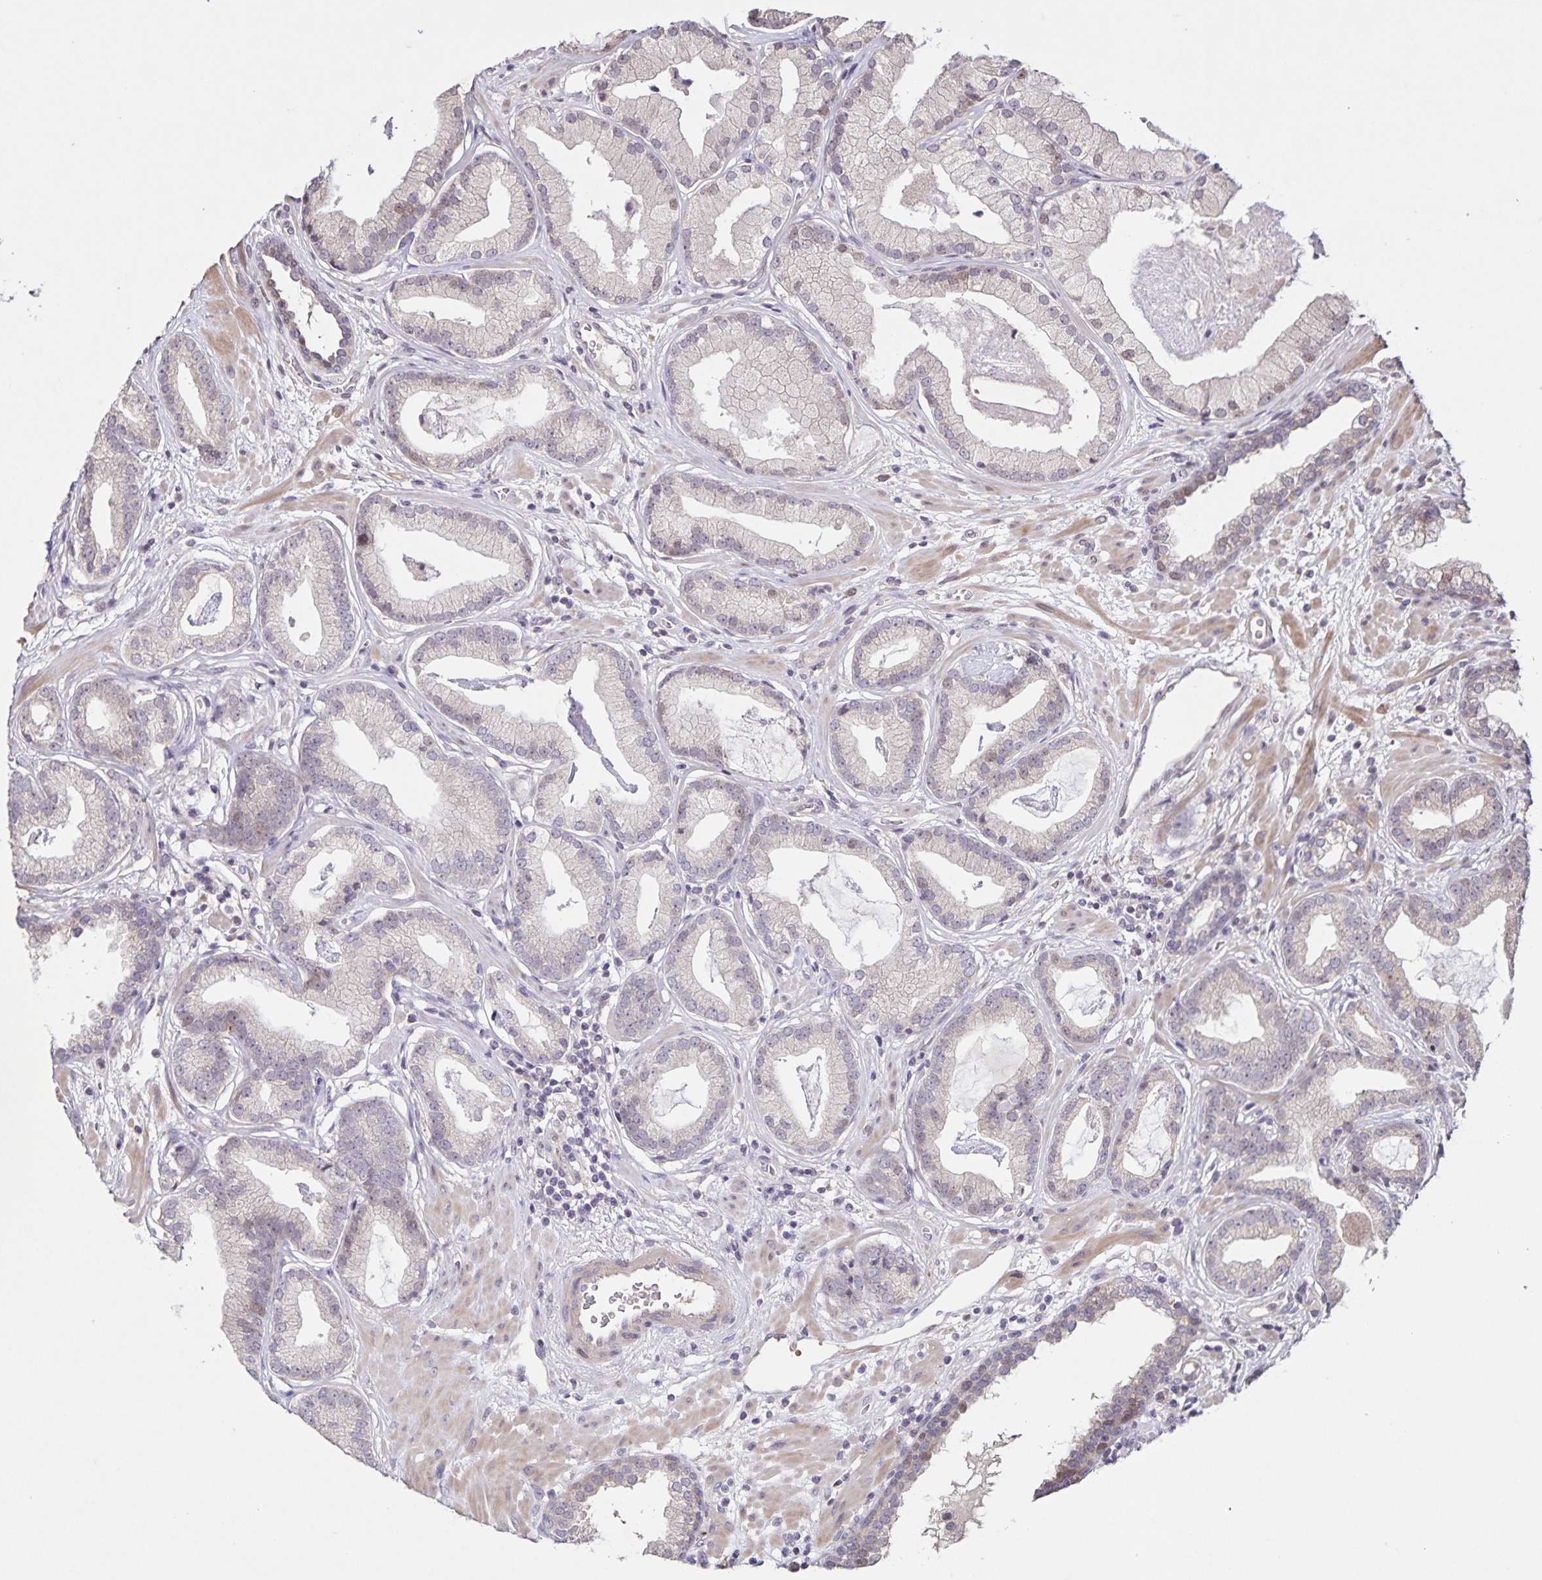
{"staining": {"intensity": "moderate", "quantity": "<25%", "location": "nuclear"}, "tissue": "prostate cancer", "cell_type": "Tumor cells", "image_type": "cancer", "snomed": [{"axis": "morphology", "description": "Adenocarcinoma, Low grade"}, {"axis": "topography", "description": "Prostate"}], "caption": "A histopathology image of human prostate cancer (low-grade adenocarcinoma) stained for a protein displays moderate nuclear brown staining in tumor cells.", "gene": "GDF2", "patient": {"sex": "male", "age": 62}}